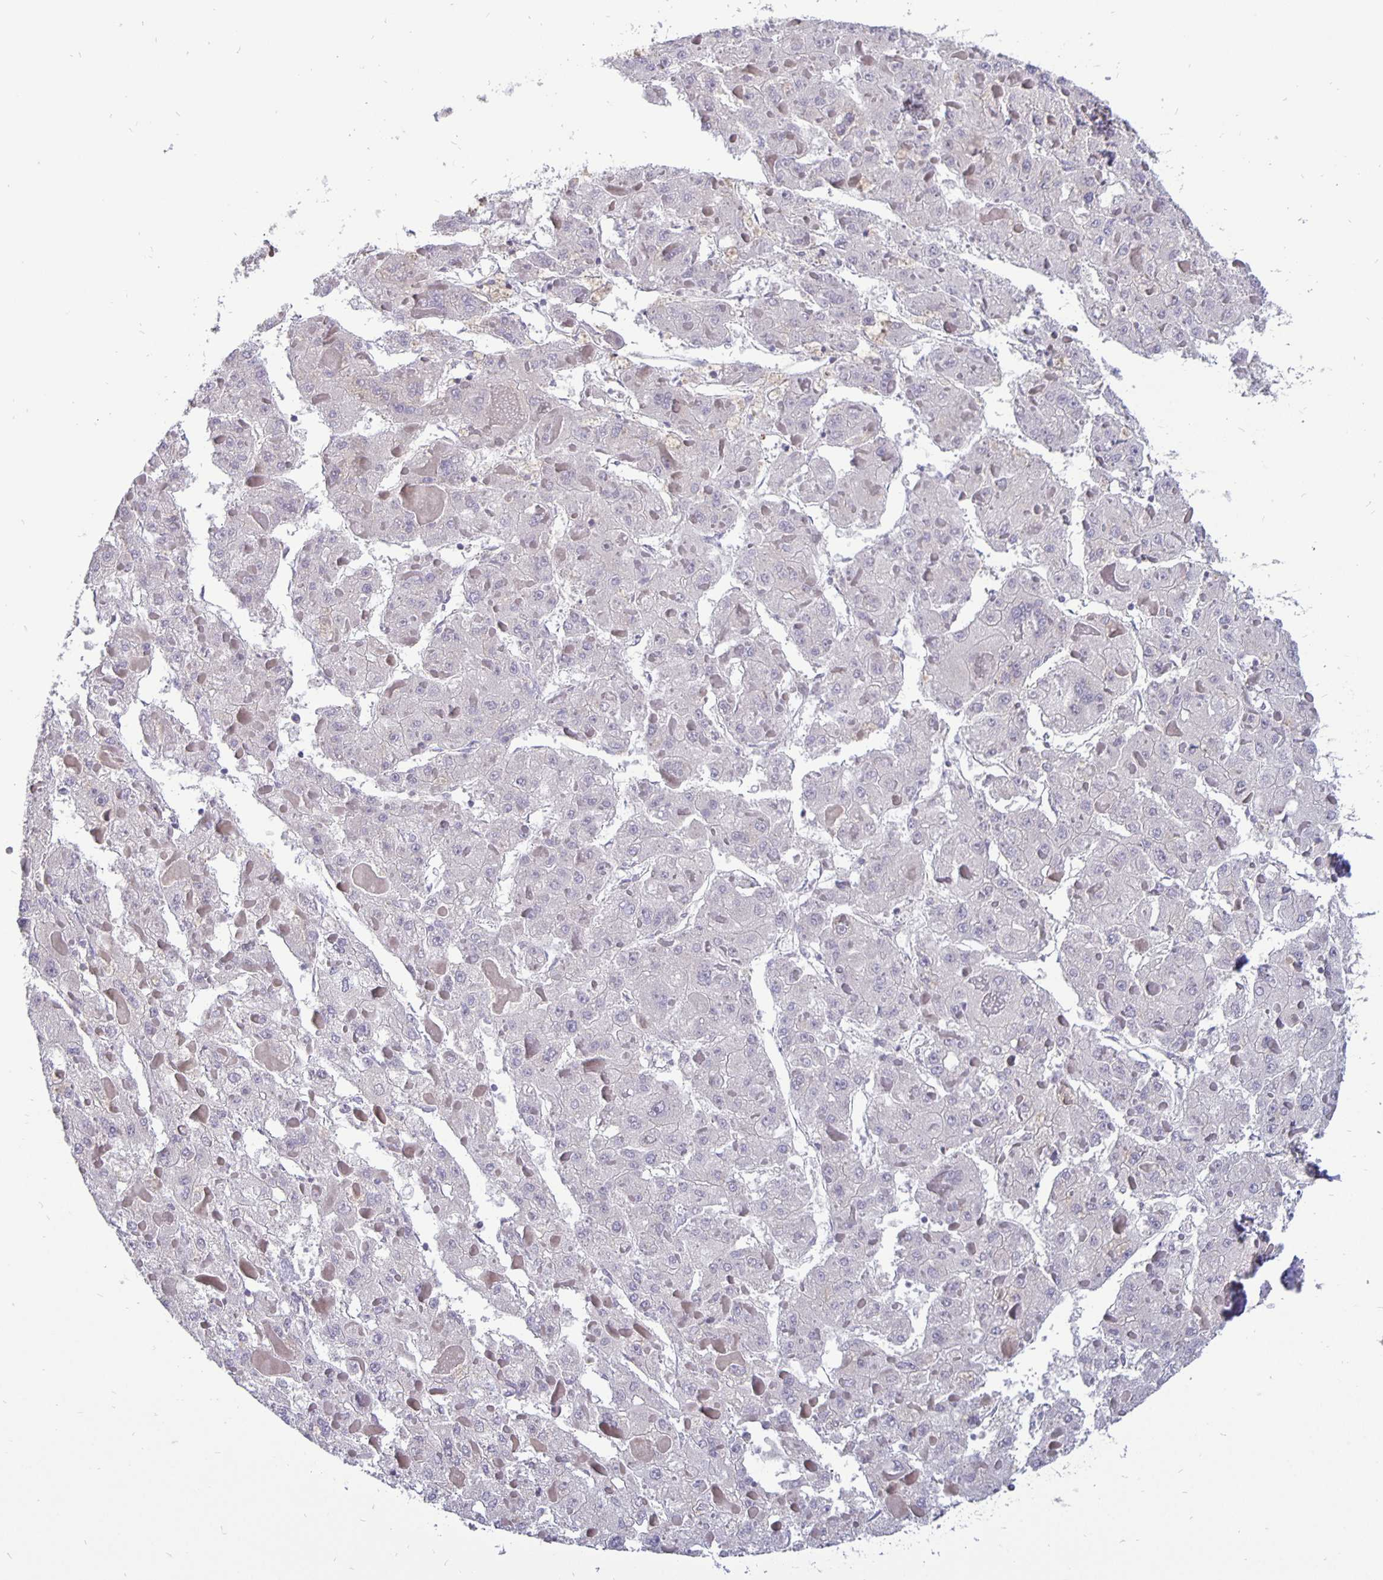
{"staining": {"intensity": "negative", "quantity": "none", "location": "none"}, "tissue": "liver cancer", "cell_type": "Tumor cells", "image_type": "cancer", "snomed": [{"axis": "morphology", "description": "Carcinoma, Hepatocellular, NOS"}, {"axis": "topography", "description": "Liver"}], "caption": "Histopathology image shows no protein positivity in tumor cells of liver cancer (hepatocellular carcinoma) tissue. (DAB immunohistochemistry with hematoxylin counter stain).", "gene": "ERBB2", "patient": {"sex": "female", "age": 73}}